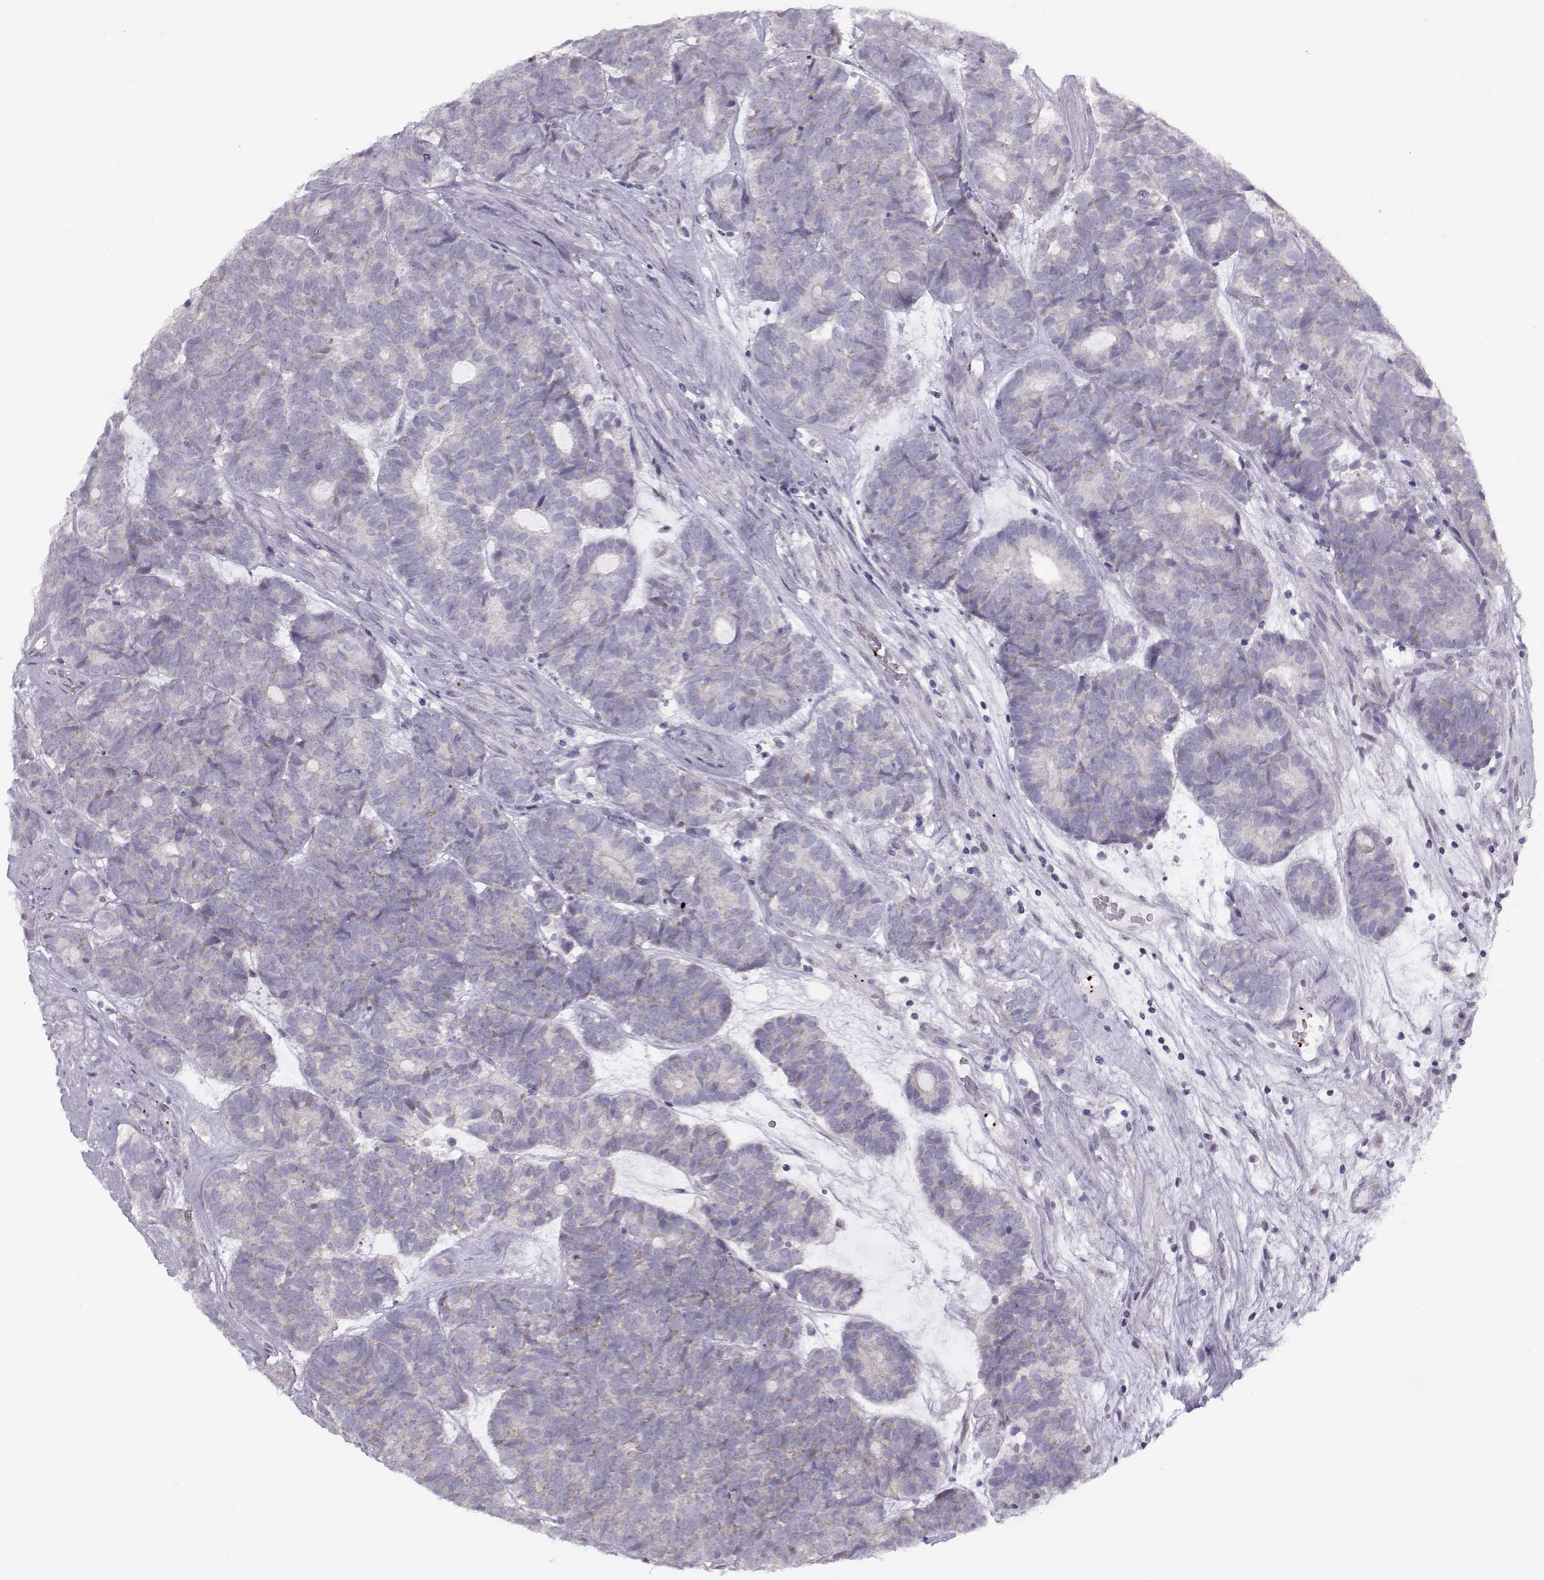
{"staining": {"intensity": "negative", "quantity": "none", "location": "none"}, "tissue": "head and neck cancer", "cell_type": "Tumor cells", "image_type": "cancer", "snomed": [{"axis": "morphology", "description": "Adenocarcinoma, NOS"}, {"axis": "topography", "description": "Head-Neck"}], "caption": "Adenocarcinoma (head and neck) was stained to show a protein in brown. There is no significant staining in tumor cells. (Immunohistochemistry (ihc), brightfield microscopy, high magnification).", "gene": "KLF17", "patient": {"sex": "female", "age": 81}}